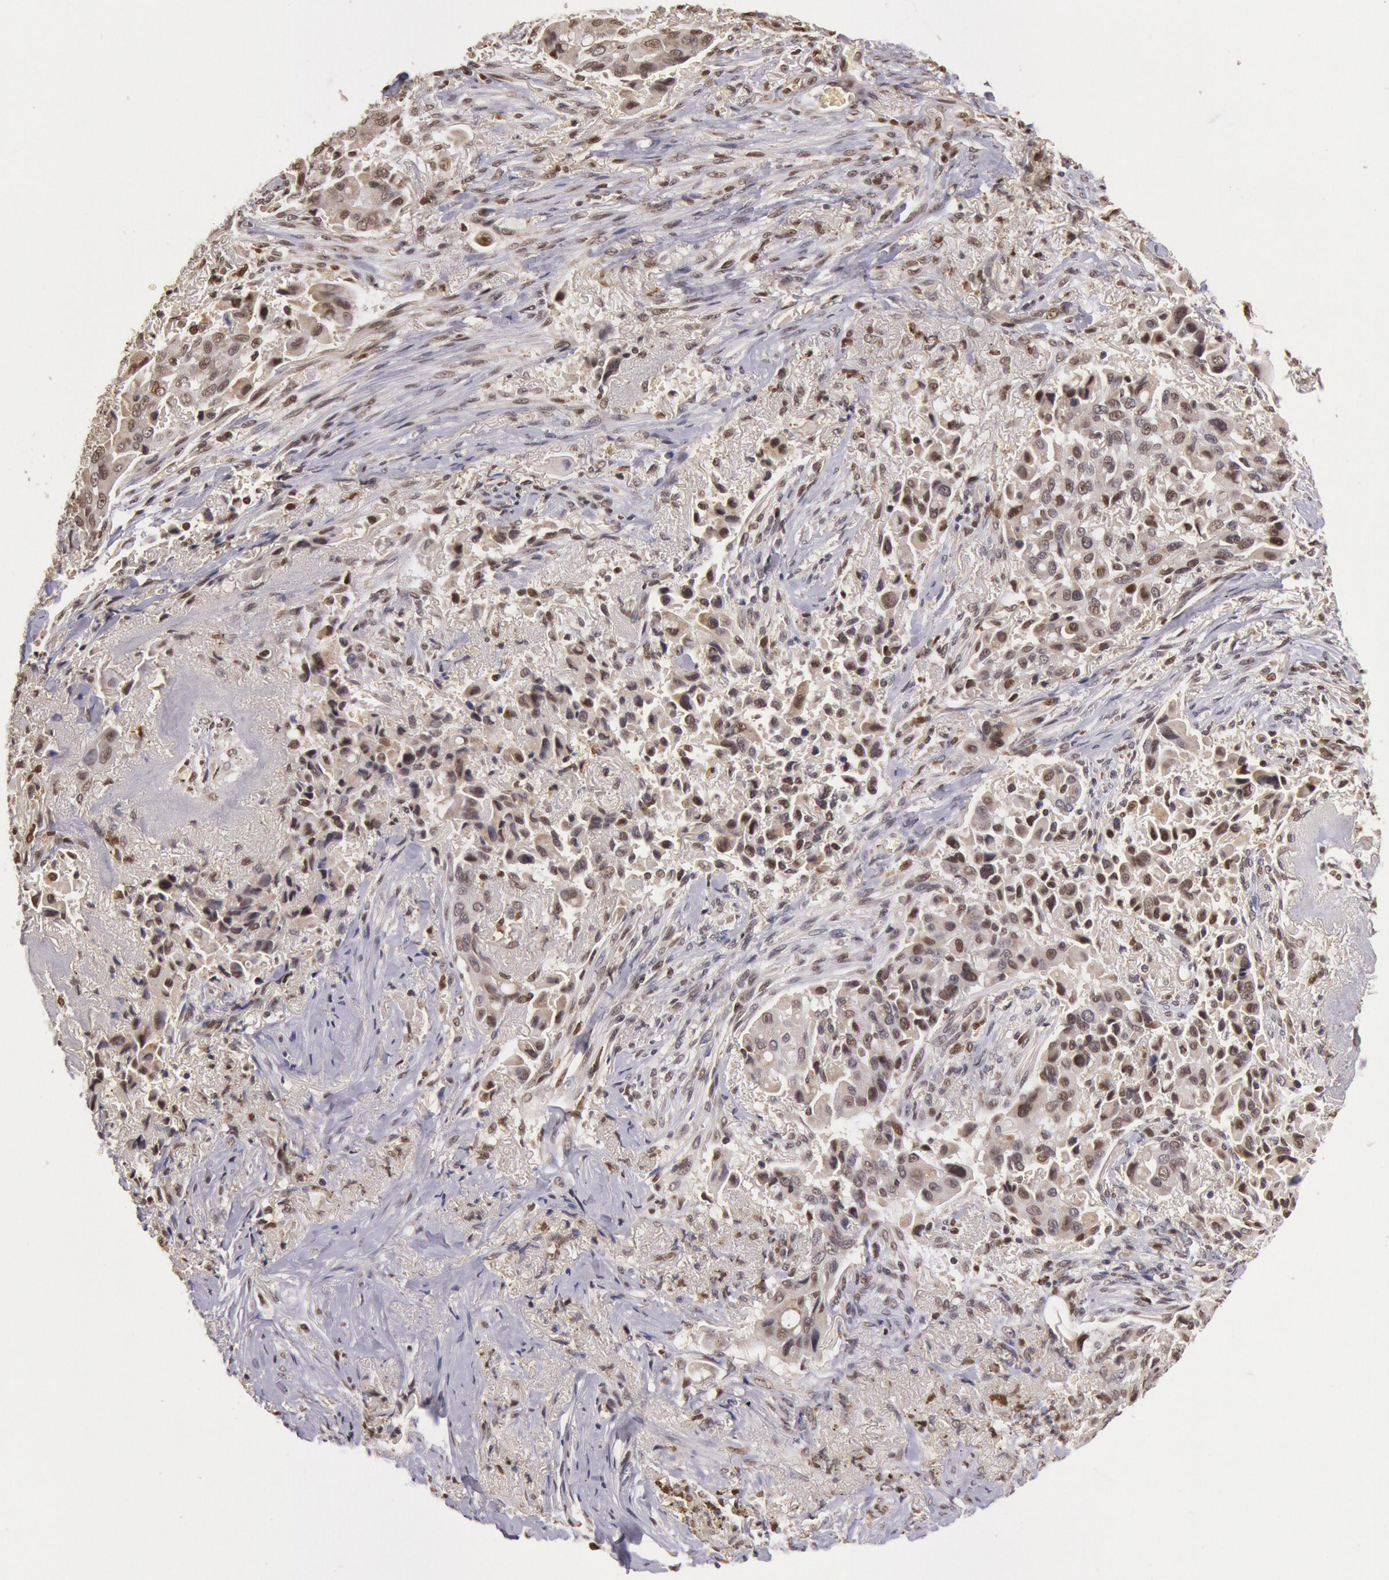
{"staining": {"intensity": "moderate", "quantity": "25%-75%", "location": "nuclear"}, "tissue": "lung cancer", "cell_type": "Tumor cells", "image_type": "cancer", "snomed": [{"axis": "morphology", "description": "Adenocarcinoma, NOS"}, {"axis": "topography", "description": "Lung"}], "caption": "Immunohistochemical staining of lung cancer (adenocarcinoma) displays moderate nuclear protein expression in about 25%-75% of tumor cells.", "gene": "LIG4", "patient": {"sex": "male", "age": 68}}